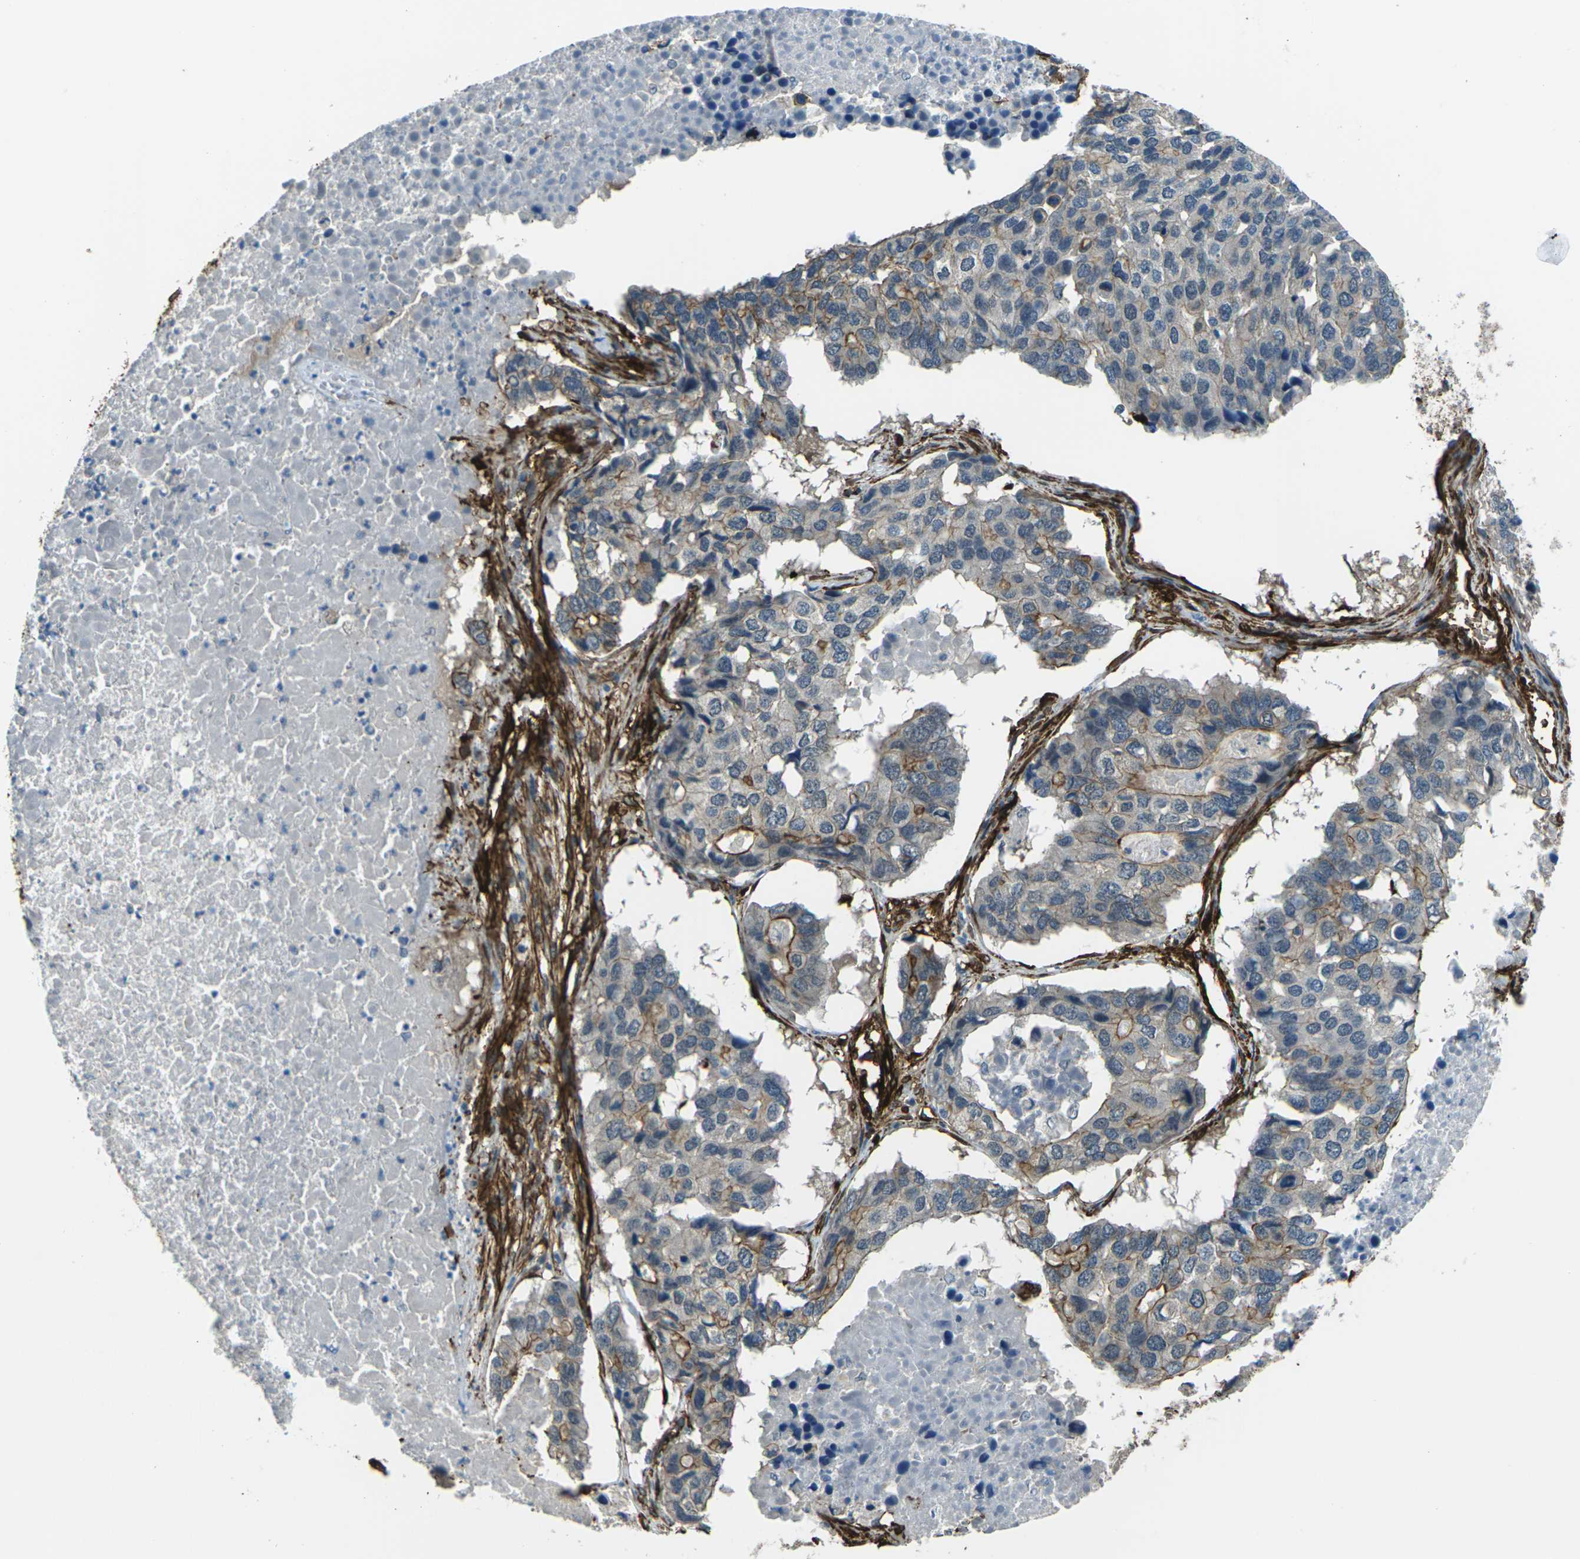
{"staining": {"intensity": "moderate", "quantity": "<25%", "location": "cytoplasmic/membranous"}, "tissue": "pancreatic cancer", "cell_type": "Tumor cells", "image_type": "cancer", "snomed": [{"axis": "morphology", "description": "Adenocarcinoma, NOS"}, {"axis": "topography", "description": "Pancreas"}], "caption": "Moderate cytoplasmic/membranous positivity is present in about <25% of tumor cells in pancreatic cancer (adenocarcinoma). The staining was performed using DAB (3,3'-diaminobenzidine) to visualize the protein expression in brown, while the nuclei were stained in blue with hematoxylin (Magnification: 20x).", "gene": "GRAMD1C", "patient": {"sex": "male", "age": 50}}